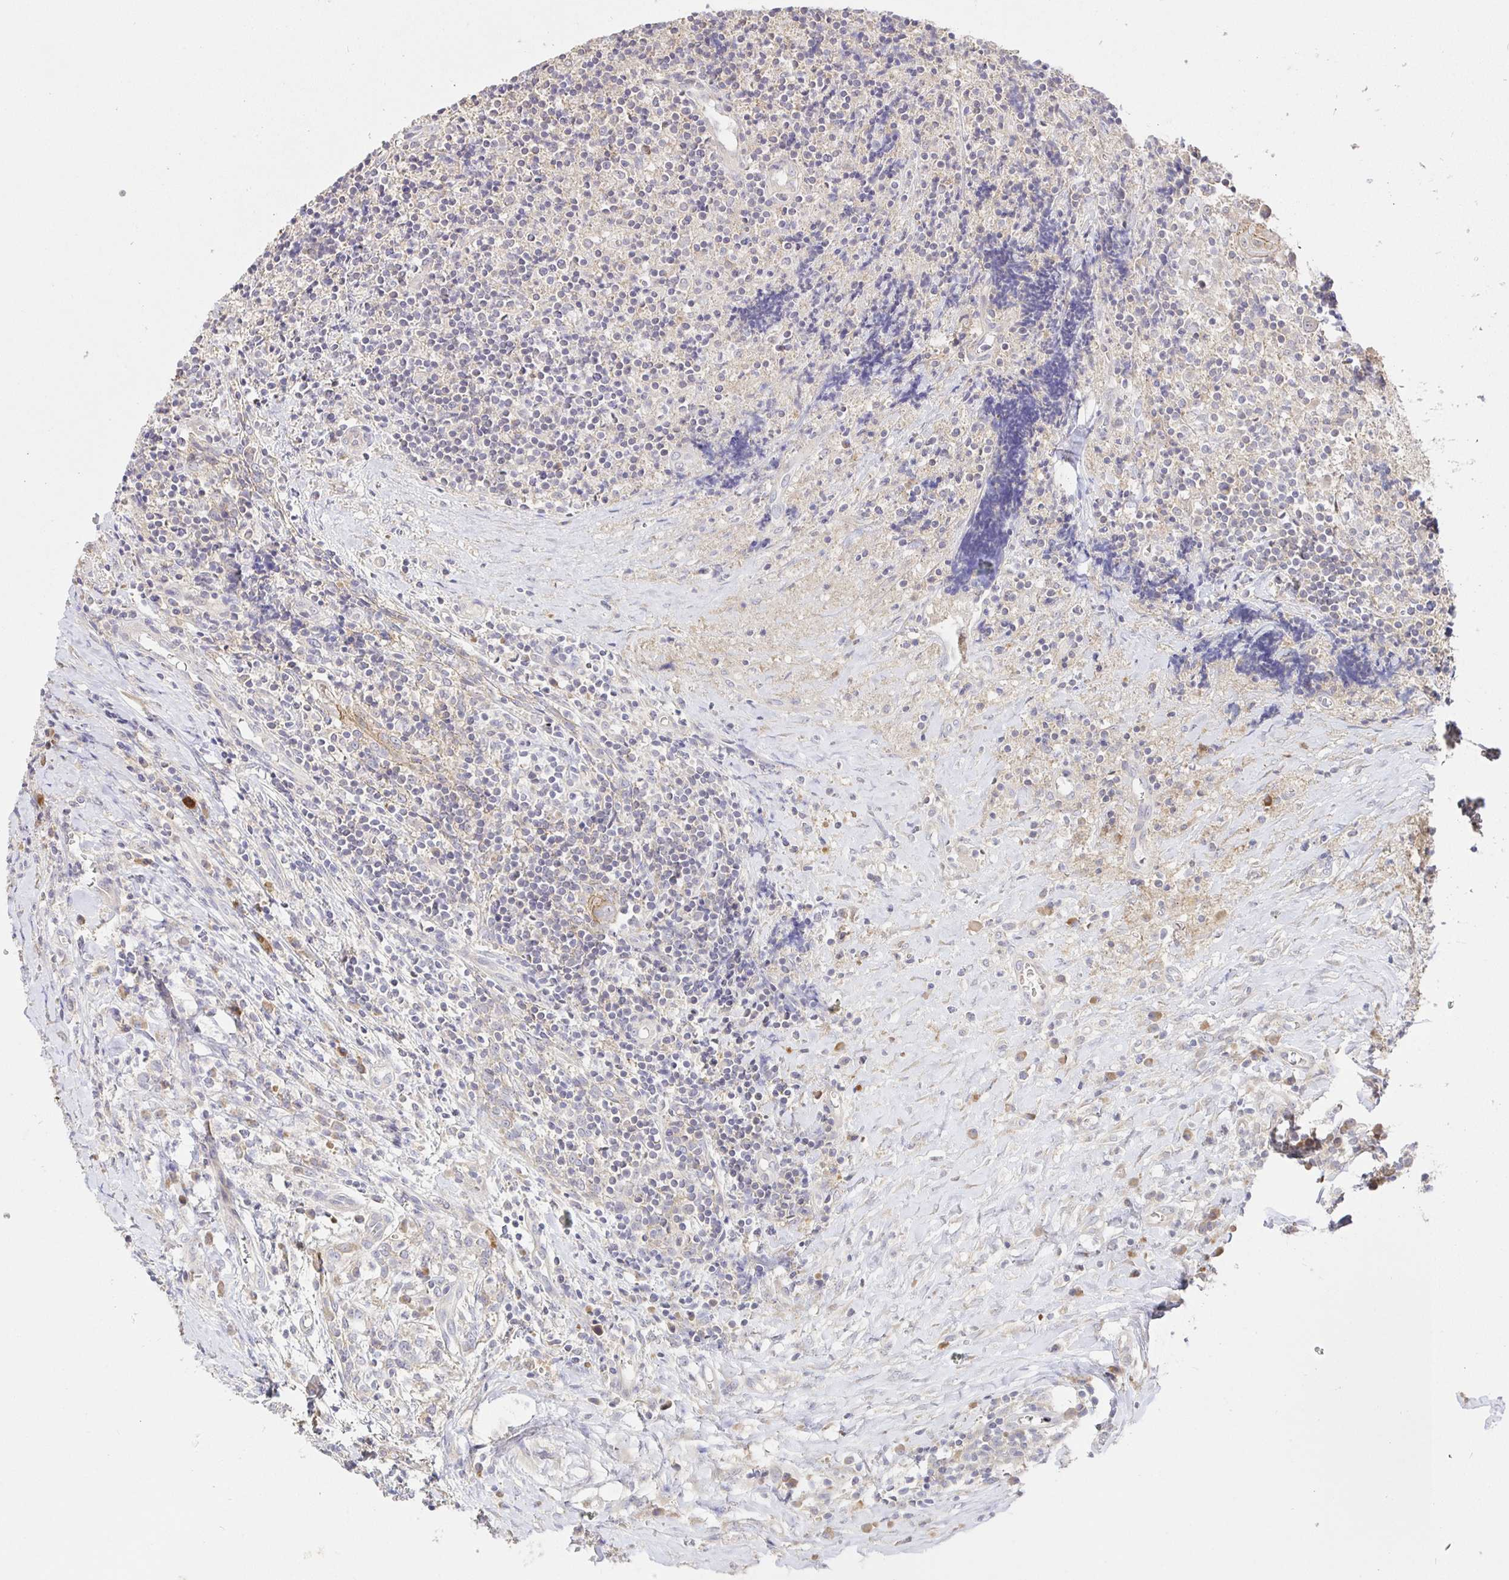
{"staining": {"intensity": "negative", "quantity": "none", "location": "none"}, "tissue": "lymphoma", "cell_type": "Tumor cells", "image_type": "cancer", "snomed": [{"axis": "morphology", "description": "Hodgkin's disease, NOS"}, {"axis": "topography", "description": "Thymus, NOS"}], "caption": "Immunohistochemistry (IHC) histopathology image of neoplastic tissue: lymphoma stained with DAB (3,3'-diaminobenzidine) exhibits no significant protein staining in tumor cells. (Immunohistochemistry, brightfield microscopy, high magnification).", "gene": "ZDHHC11", "patient": {"sex": "female", "age": 17}}